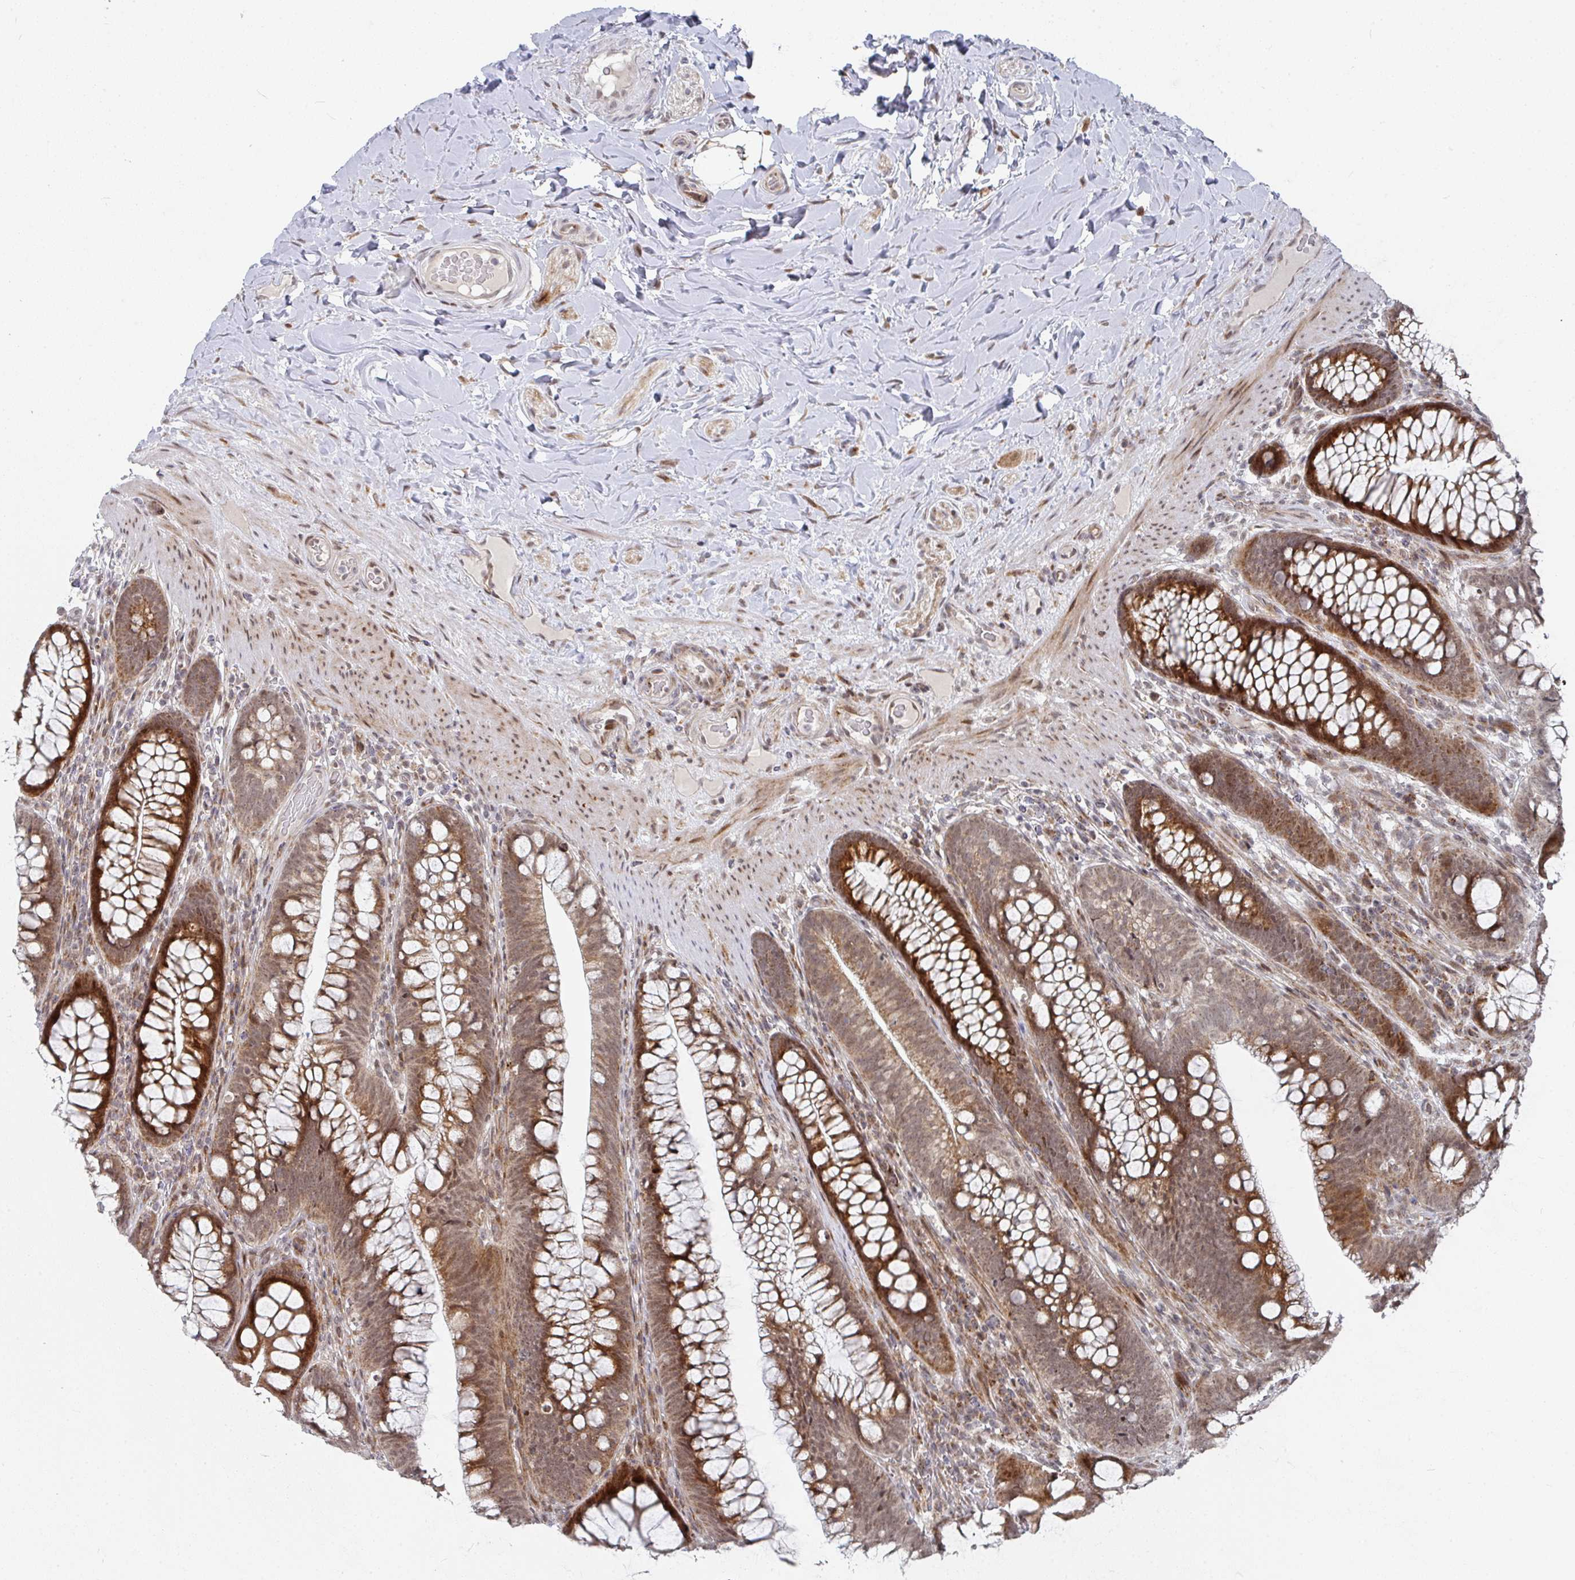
{"staining": {"intensity": "weak", "quantity": ">75%", "location": "cytoplasmic/membranous"}, "tissue": "colon", "cell_type": "Endothelial cells", "image_type": "normal", "snomed": [{"axis": "morphology", "description": "Normal tissue, NOS"}, {"axis": "morphology", "description": "Adenoma, NOS"}, {"axis": "topography", "description": "Soft tissue"}, {"axis": "topography", "description": "Colon"}], "caption": "Protein expression analysis of benign colon reveals weak cytoplasmic/membranous positivity in approximately >75% of endothelial cells. (IHC, brightfield microscopy, high magnification).", "gene": "RBBP5", "patient": {"sex": "male", "age": 47}}